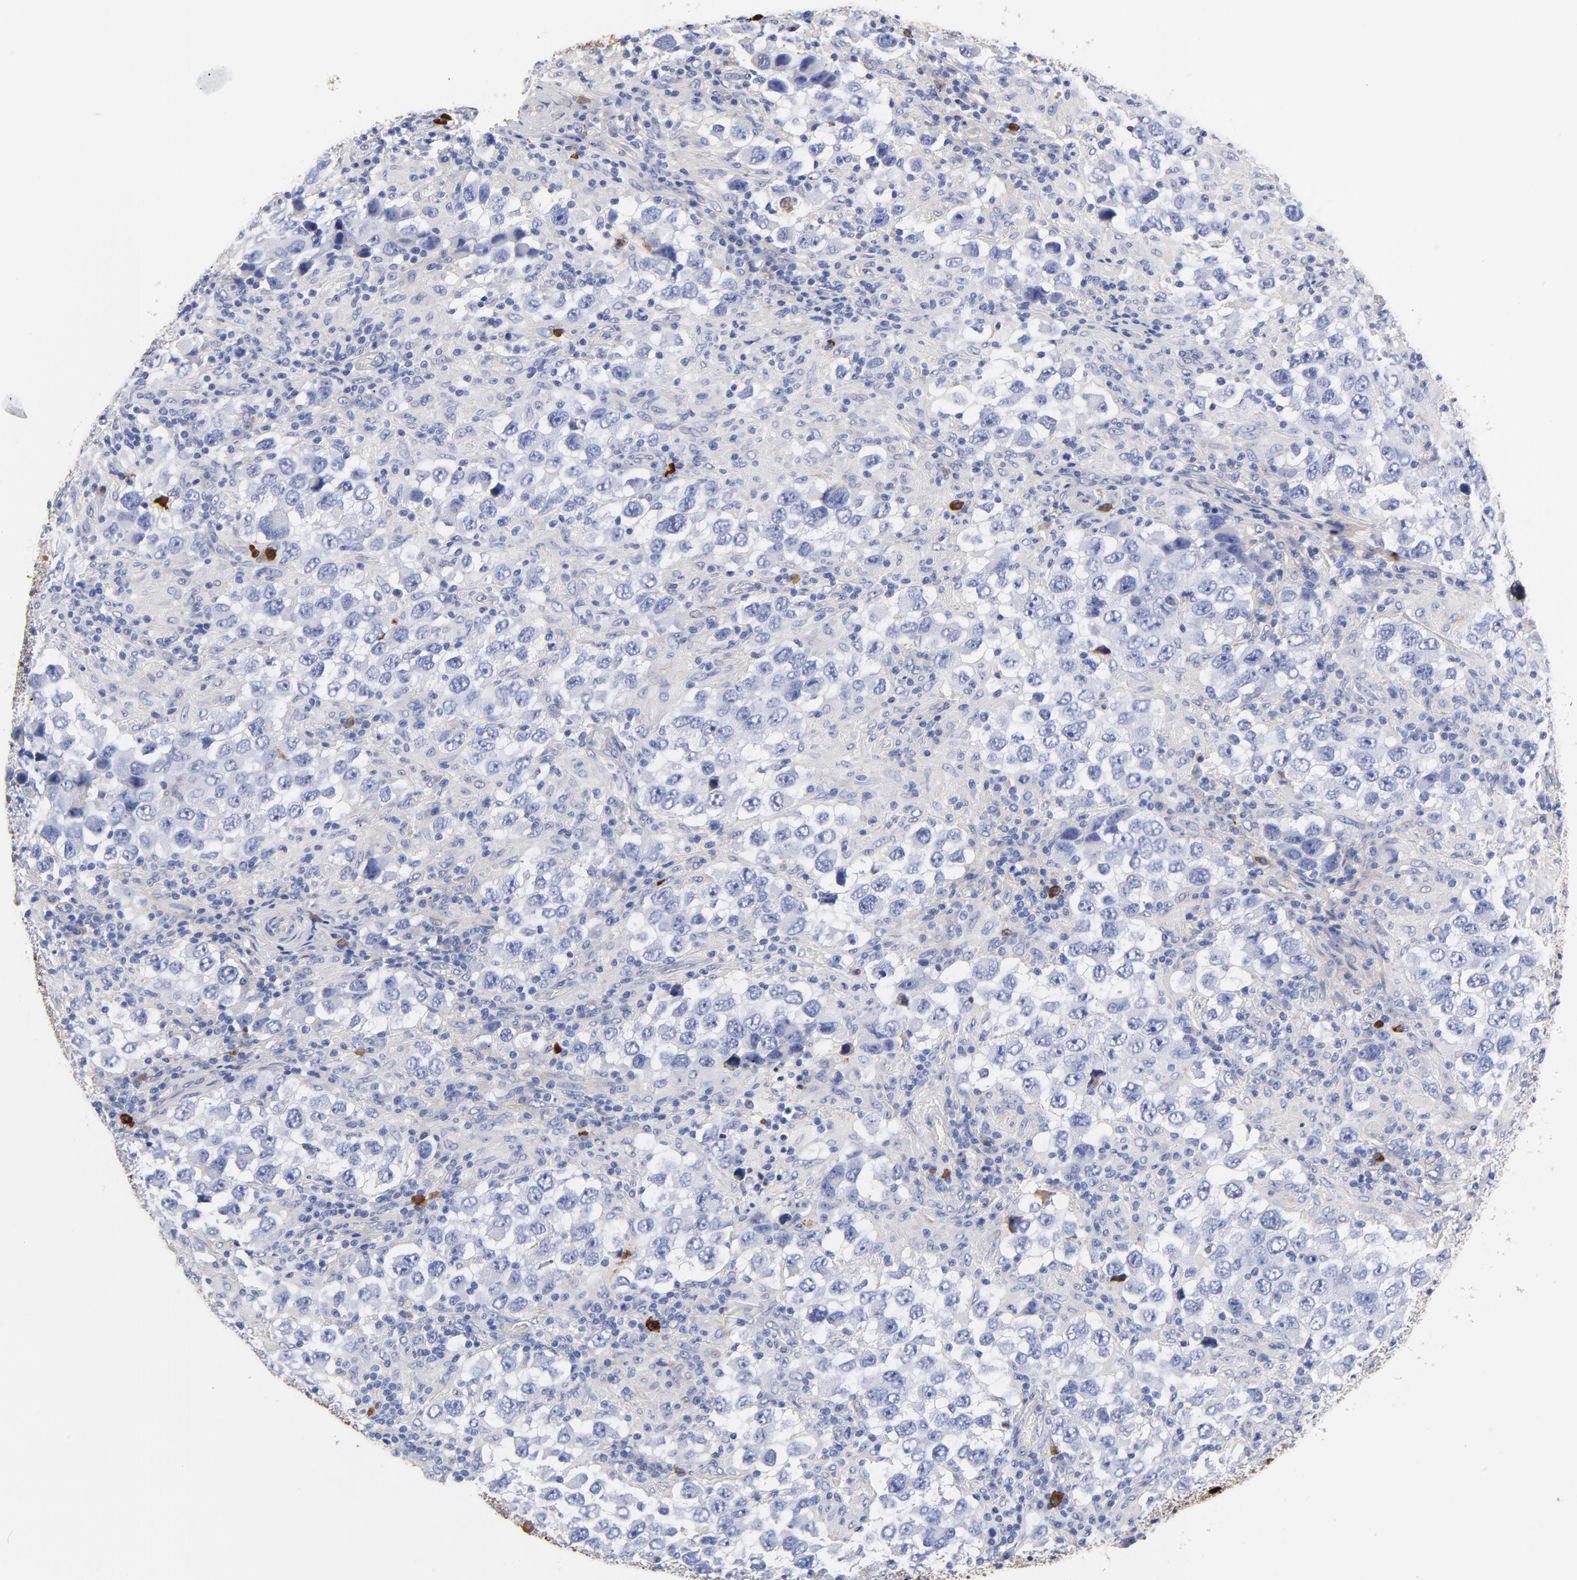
{"staining": {"intensity": "negative", "quantity": "none", "location": "none"}, "tissue": "testis cancer", "cell_type": "Tumor cells", "image_type": "cancer", "snomed": [{"axis": "morphology", "description": "Carcinoma, Embryonal, NOS"}, {"axis": "topography", "description": "Testis"}], "caption": "The immunohistochemistry (IHC) photomicrograph has no significant staining in tumor cells of embryonal carcinoma (testis) tissue.", "gene": "IGLV3-10", "patient": {"sex": "male", "age": 21}}